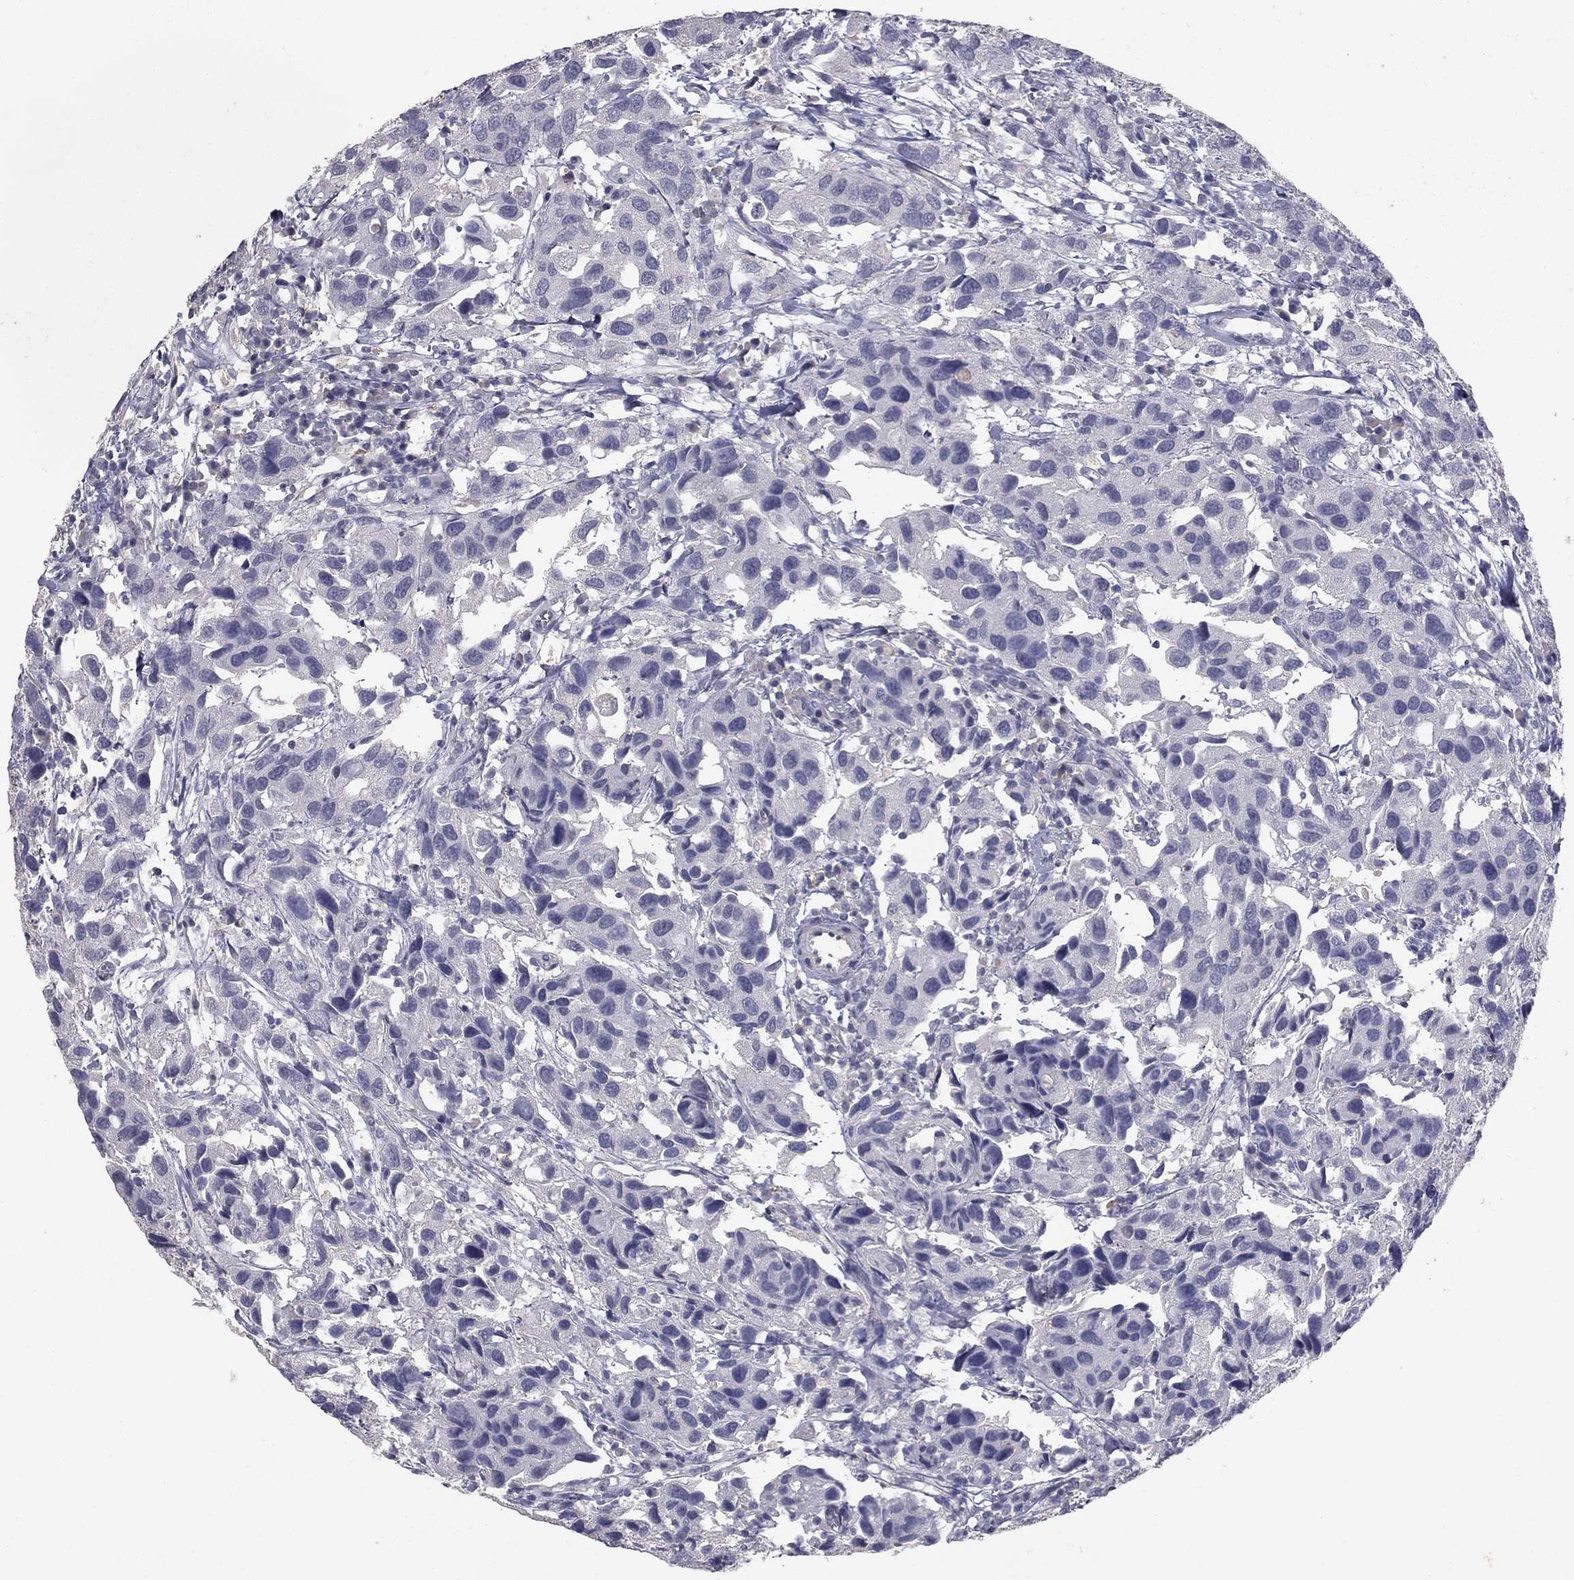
{"staining": {"intensity": "negative", "quantity": "none", "location": "none"}, "tissue": "urothelial cancer", "cell_type": "Tumor cells", "image_type": "cancer", "snomed": [{"axis": "morphology", "description": "Urothelial carcinoma, High grade"}, {"axis": "topography", "description": "Urinary bladder"}], "caption": "An IHC histopathology image of urothelial cancer is shown. There is no staining in tumor cells of urothelial cancer.", "gene": "PRRT2", "patient": {"sex": "male", "age": 79}}